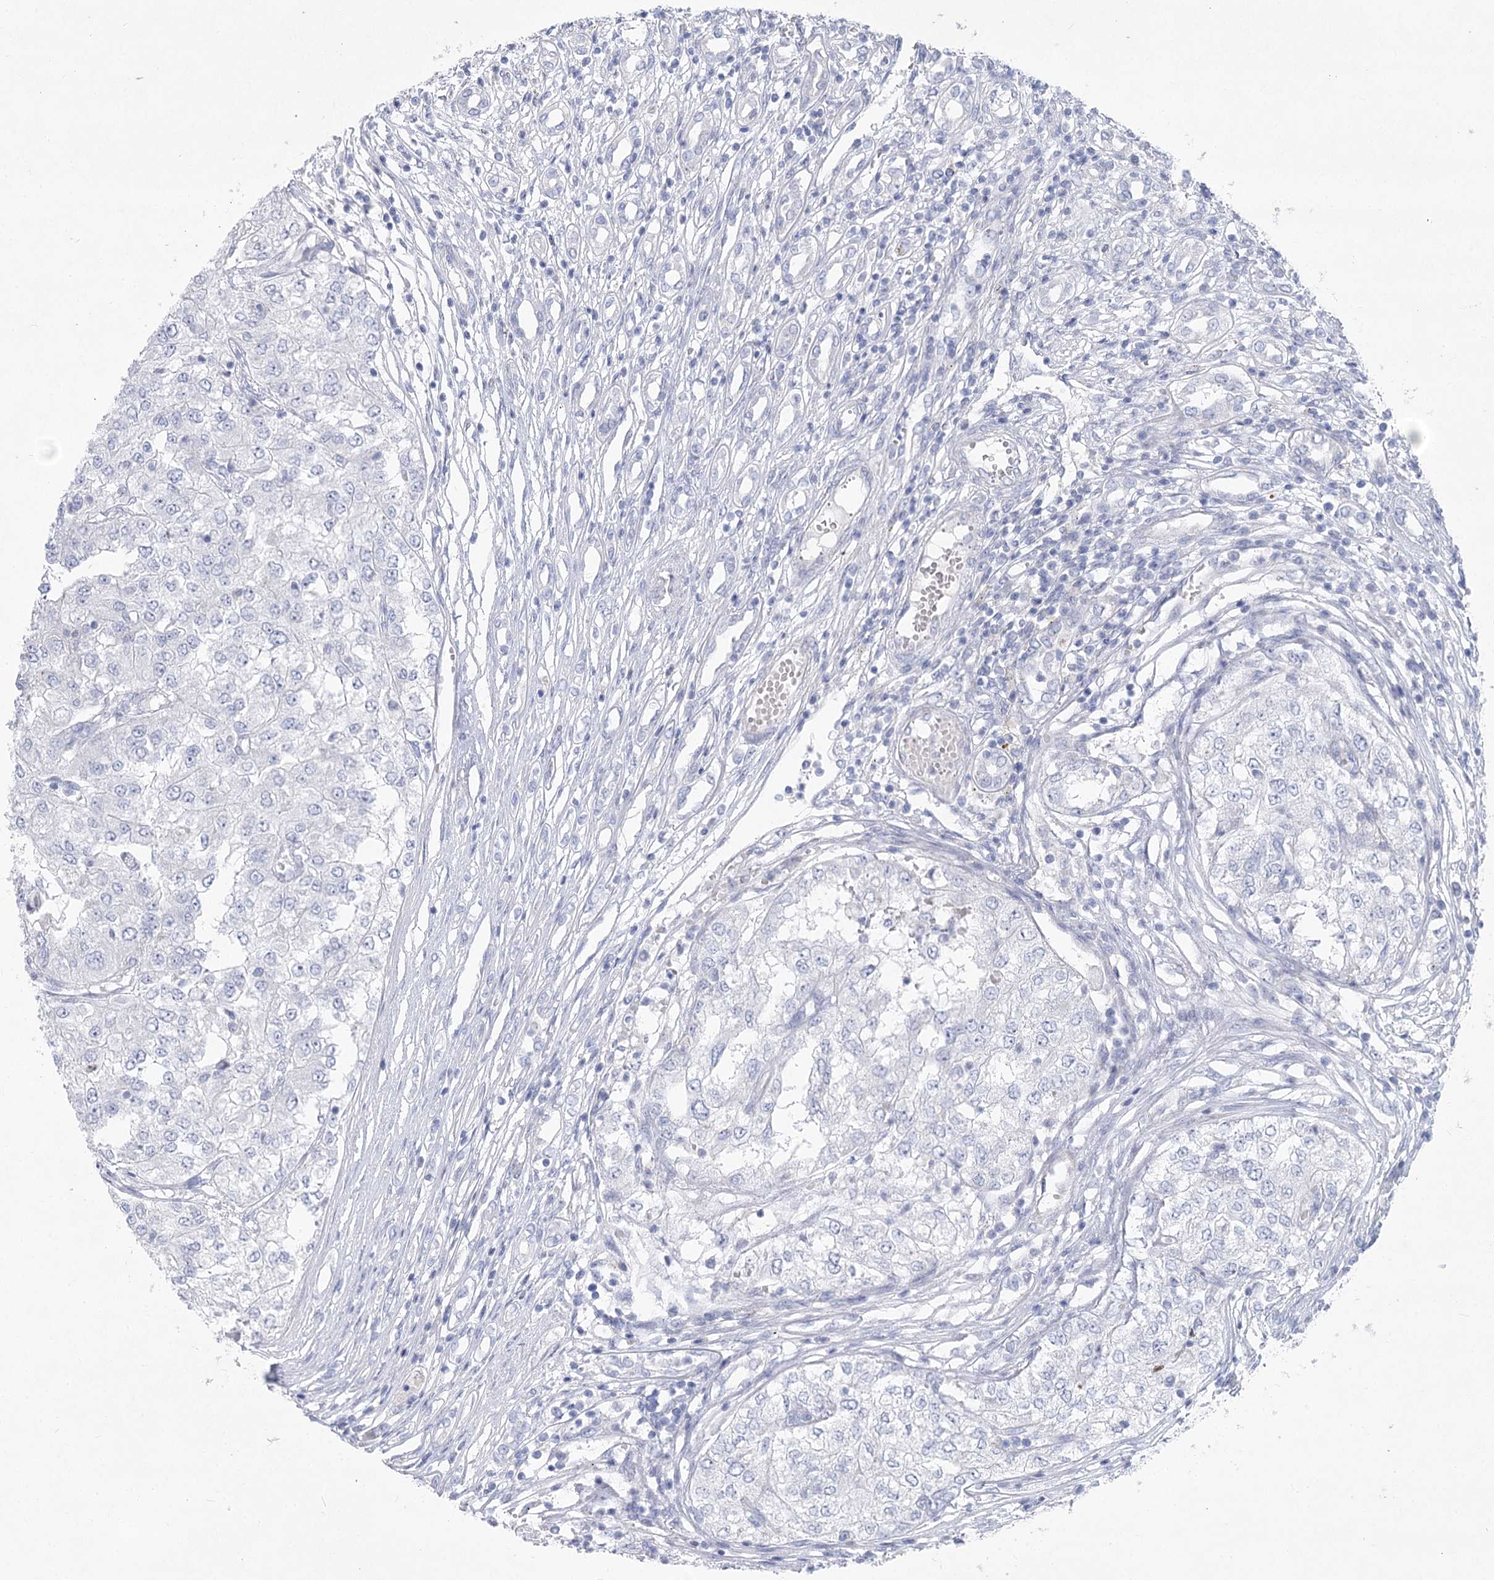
{"staining": {"intensity": "negative", "quantity": "none", "location": "none"}, "tissue": "renal cancer", "cell_type": "Tumor cells", "image_type": "cancer", "snomed": [{"axis": "morphology", "description": "Adenocarcinoma, NOS"}, {"axis": "topography", "description": "Kidney"}], "caption": "This is an IHC photomicrograph of renal adenocarcinoma. There is no expression in tumor cells.", "gene": "WDR74", "patient": {"sex": "female", "age": 54}}